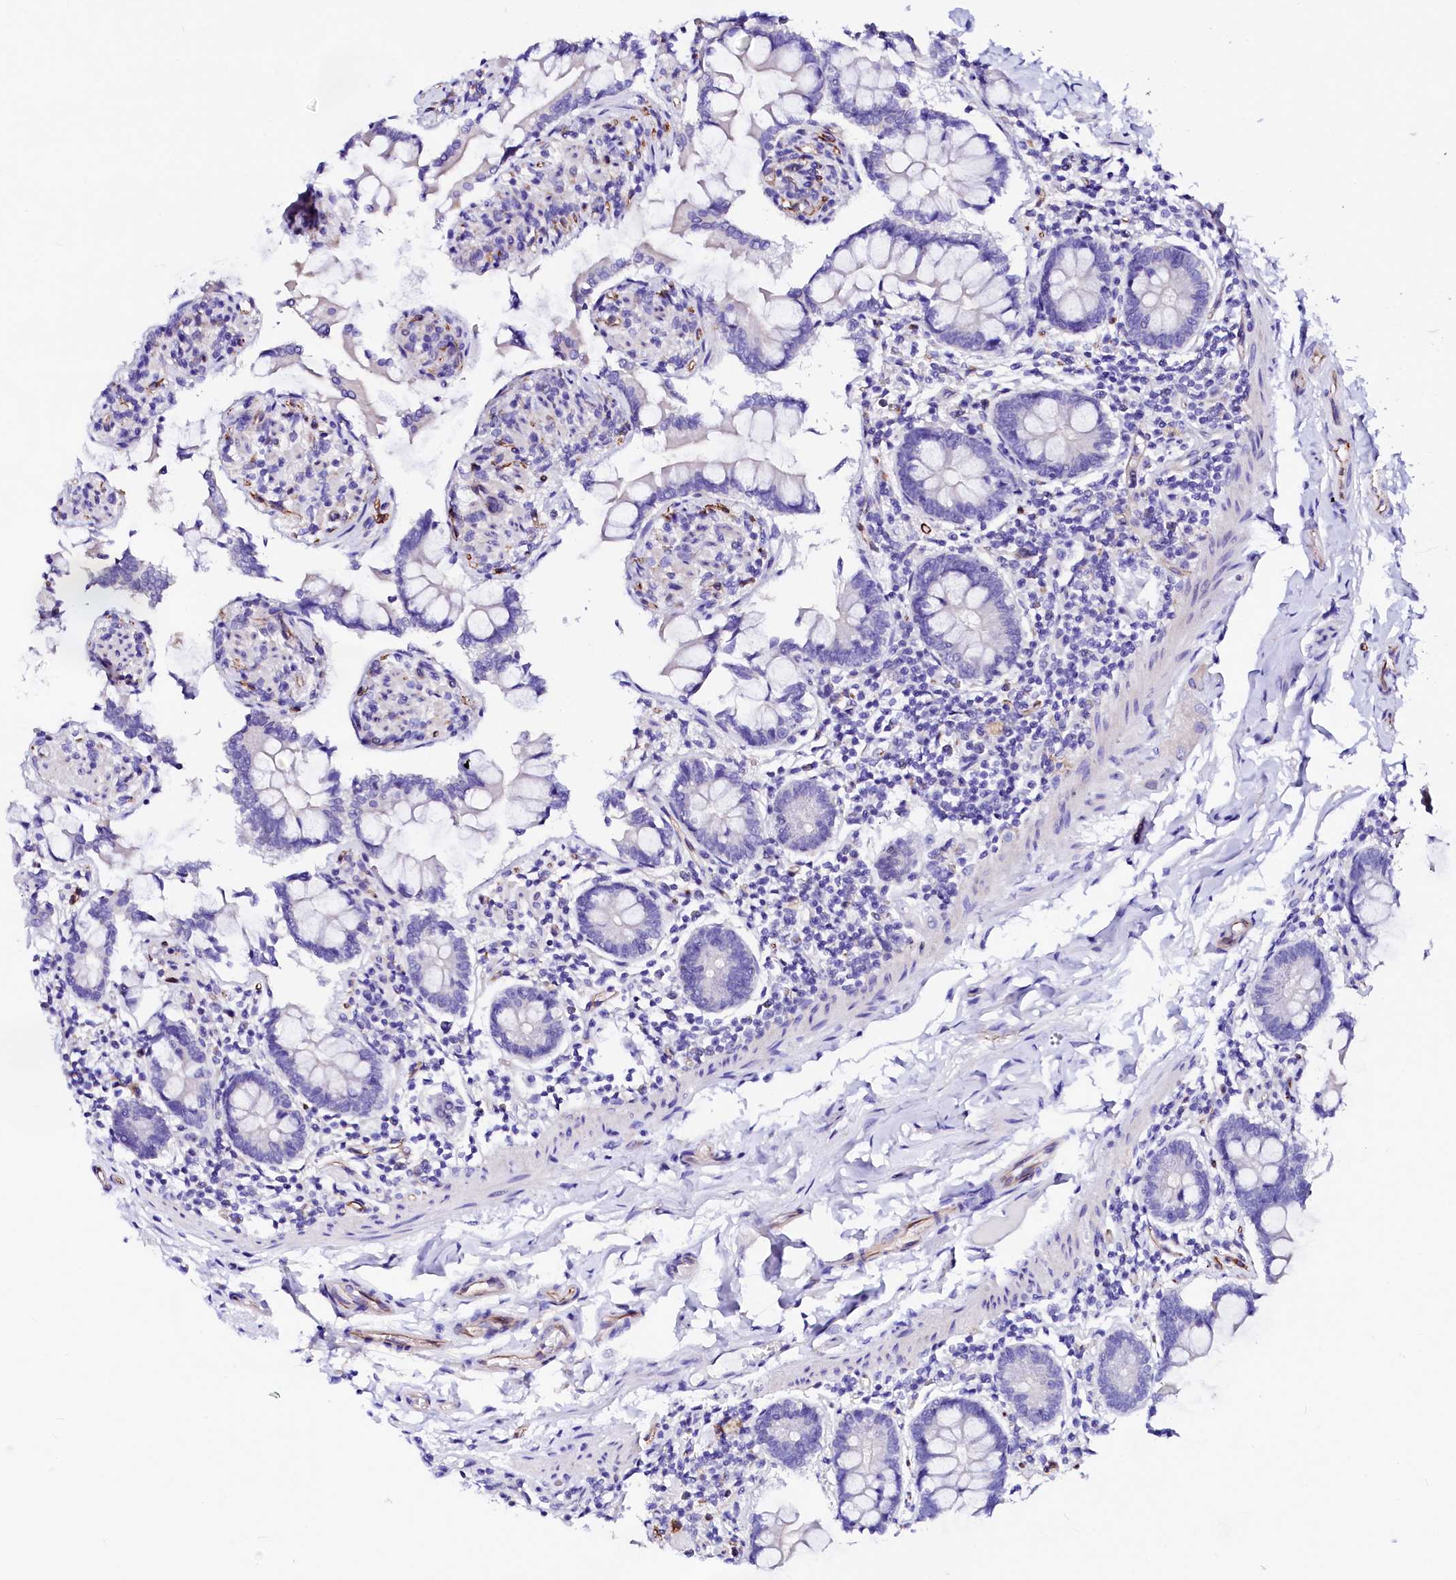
{"staining": {"intensity": "negative", "quantity": "none", "location": "none"}, "tissue": "small intestine", "cell_type": "Glandular cells", "image_type": "normal", "snomed": [{"axis": "morphology", "description": "Normal tissue, NOS"}, {"axis": "topography", "description": "Small intestine"}], "caption": "A high-resolution image shows immunohistochemistry staining of unremarkable small intestine, which demonstrates no significant staining in glandular cells.", "gene": "SFR1", "patient": {"sex": "male", "age": 41}}